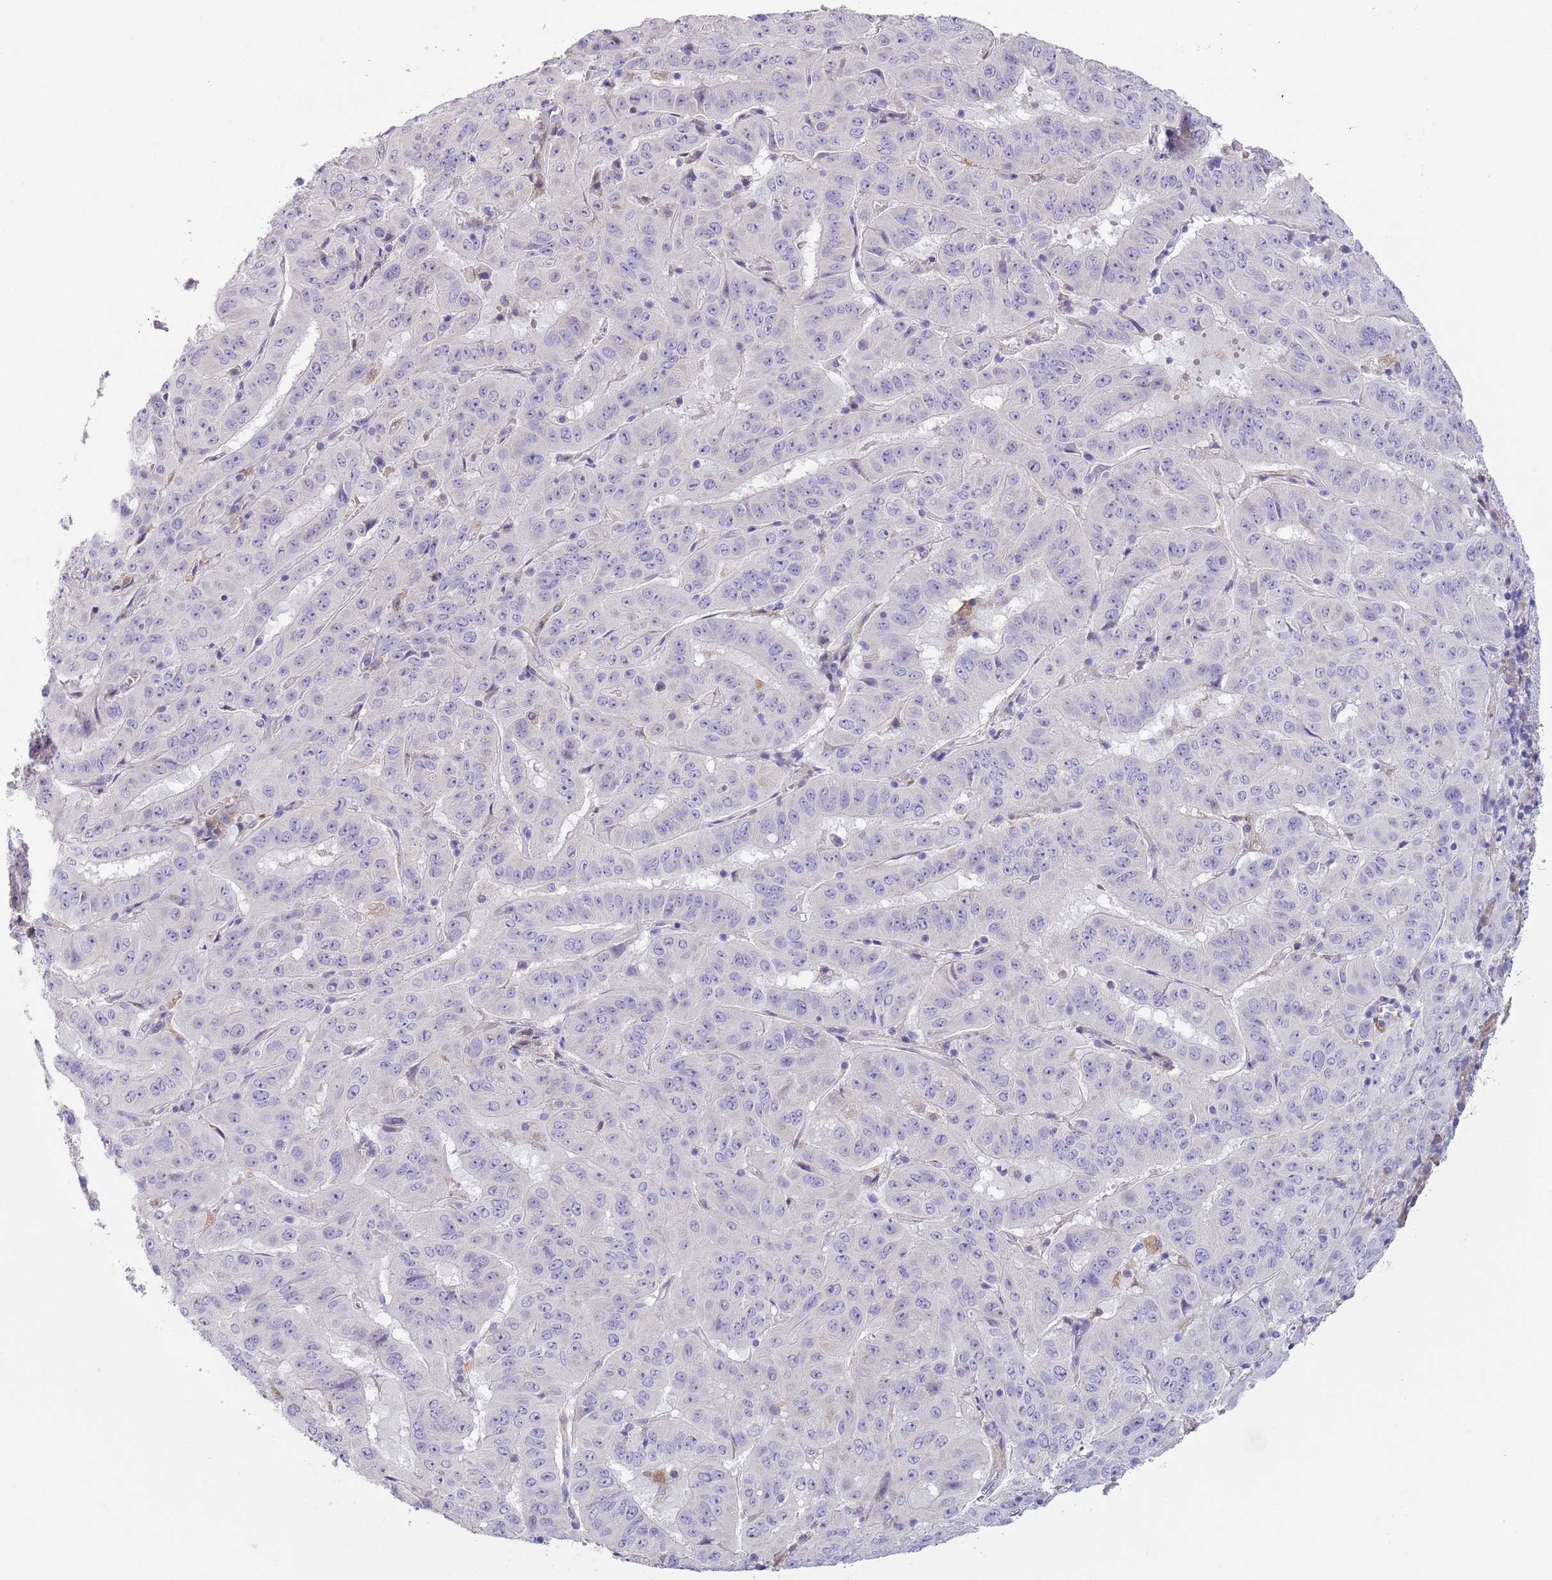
{"staining": {"intensity": "negative", "quantity": "none", "location": "none"}, "tissue": "pancreatic cancer", "cell_type": "Tumor cells", "image_type": "cancer", "snomed": [{"axis": "morphology", "description": "Adenocarcinoma, NOS"}, {"axis": "topography", "description": "Pancreas"}], "caption": "Immunohistochemical staining of human pancreatic cancer (adenocarcinoma) reveals no significant expression in tumor cells. (Stains: DAB immunohistochemistry with hematoxylin counter stain, Microscopy: brightfield microscopy at high magnification).", "gene": "COQ5", "patient": {"sex": "male", "age": 63}}